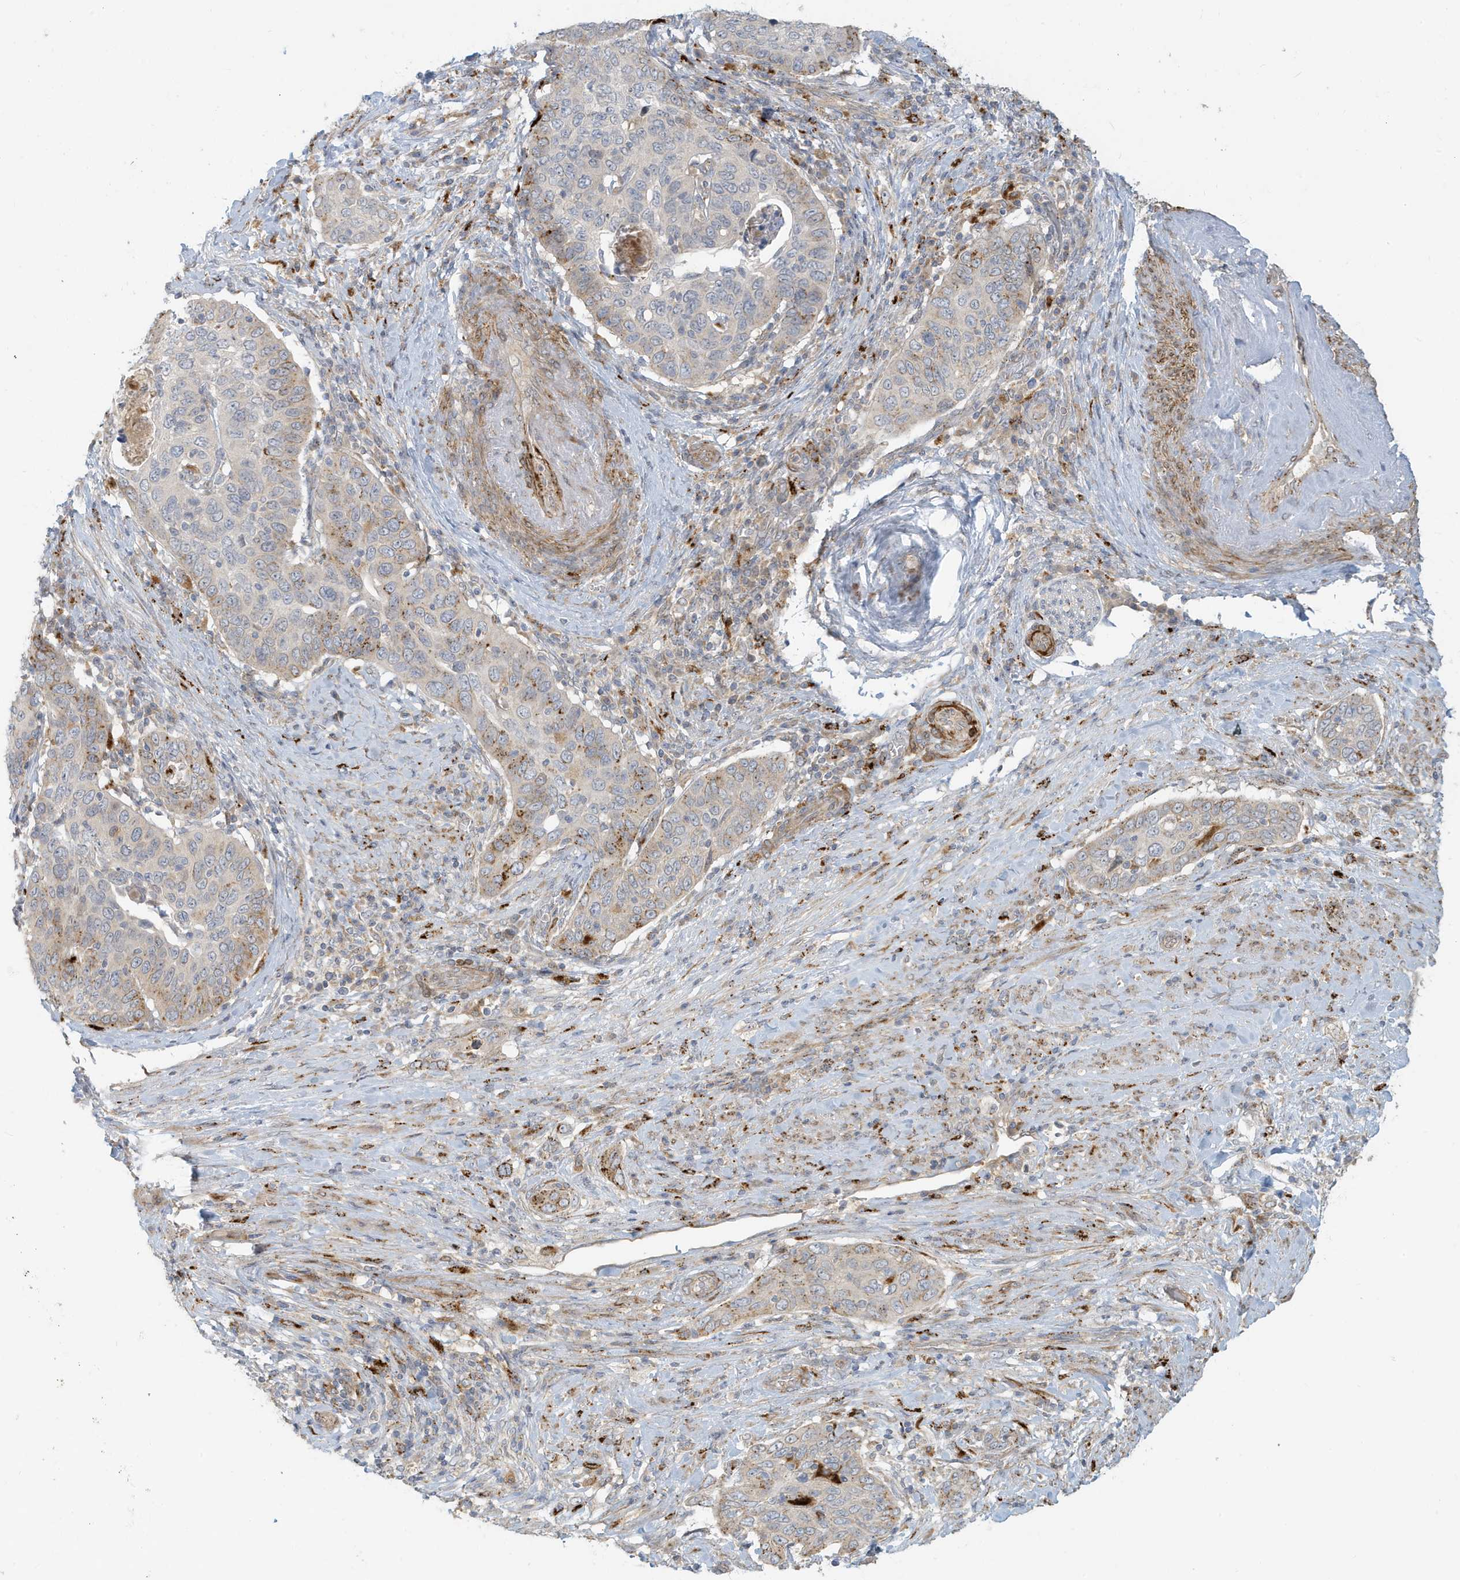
{"staining": {"intensity": "moderate", "quantity": "<25%", "location": "cytoplasmic/membranous"}, "tissue": "cervical cancer", "cell_type": "Tumor cells", "image_type": "cancer", "snomed": [{"axis": "morphology", "description": "Squamous cell carcinoma, NOS"}, {"axis": "topography", "description": "Cervix"}], "caption": "Immunohistochemistry (IHC) (DAB (3,3'-diaminobenzidine)) staining of human cervical cancer (squamous cell carcinoma) demonstrates moderate cytoplasmic/membranous protein expression in about <25% of tumor cells. (IHC, brightfield microscopy, high magnification).", "gene": "MCOLN1", "patient": {"sex": "female", "age": 60}}